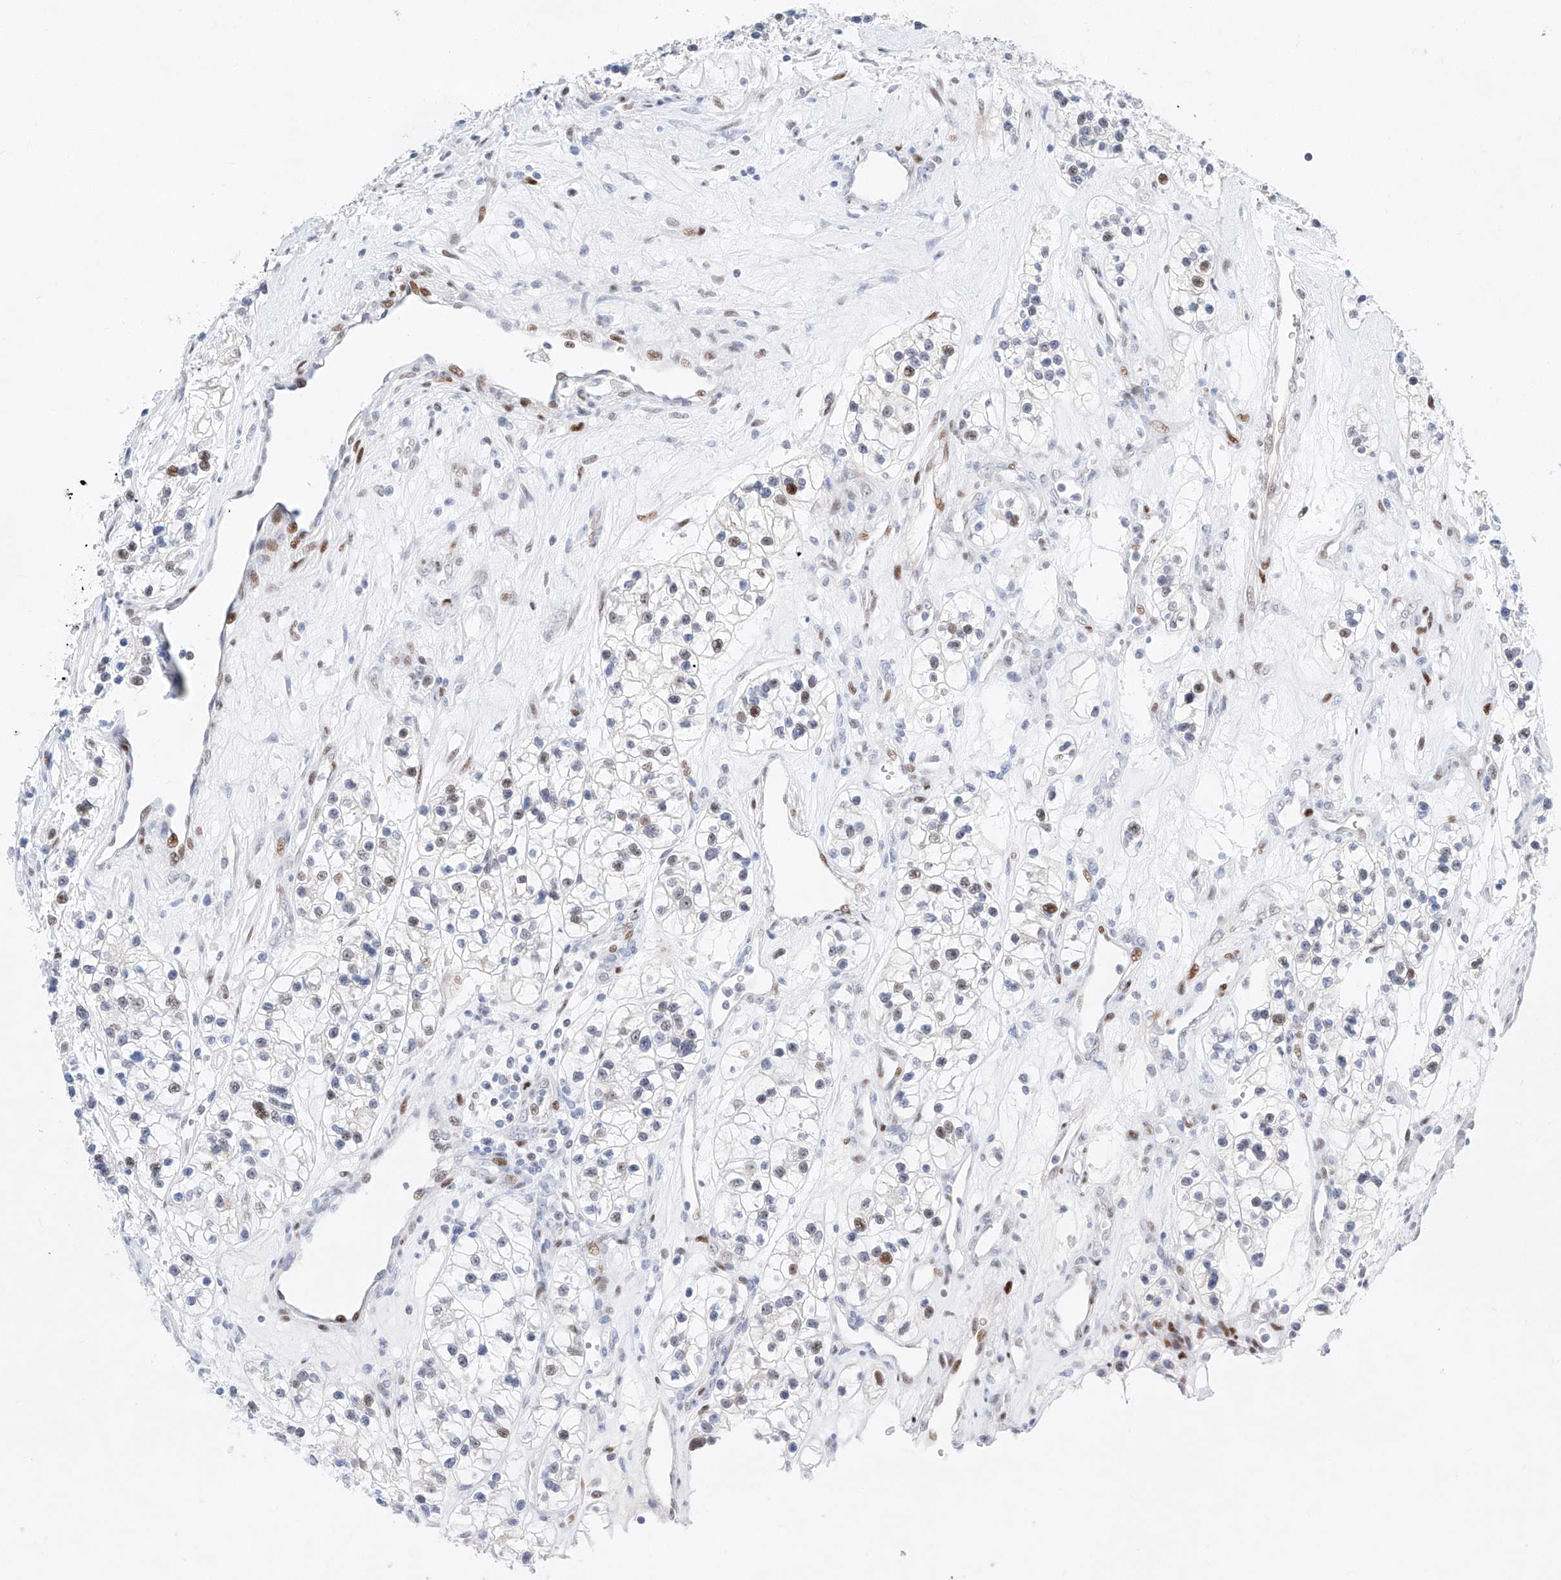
{"staining": {"intensity": "moderate", "quantity": "<25%", "location": "nuclear"}, "tissue": "renal cancer", "cell_type": "Tumor cells", "image_type": "cancer", "snomed": [{"axis": "morphology", "description": "Adenocarcinoma, NOS"}, {"axis": "topography", "description": "Kidney"}], "caption": "DAB immunohistochemical staining of renal adenocarcinoma exhibits moderate nuclear protein expression in about <25% of tumor cells.", "gene": "NT5C3B", "patient": {"sex": "female", "age": 57}}